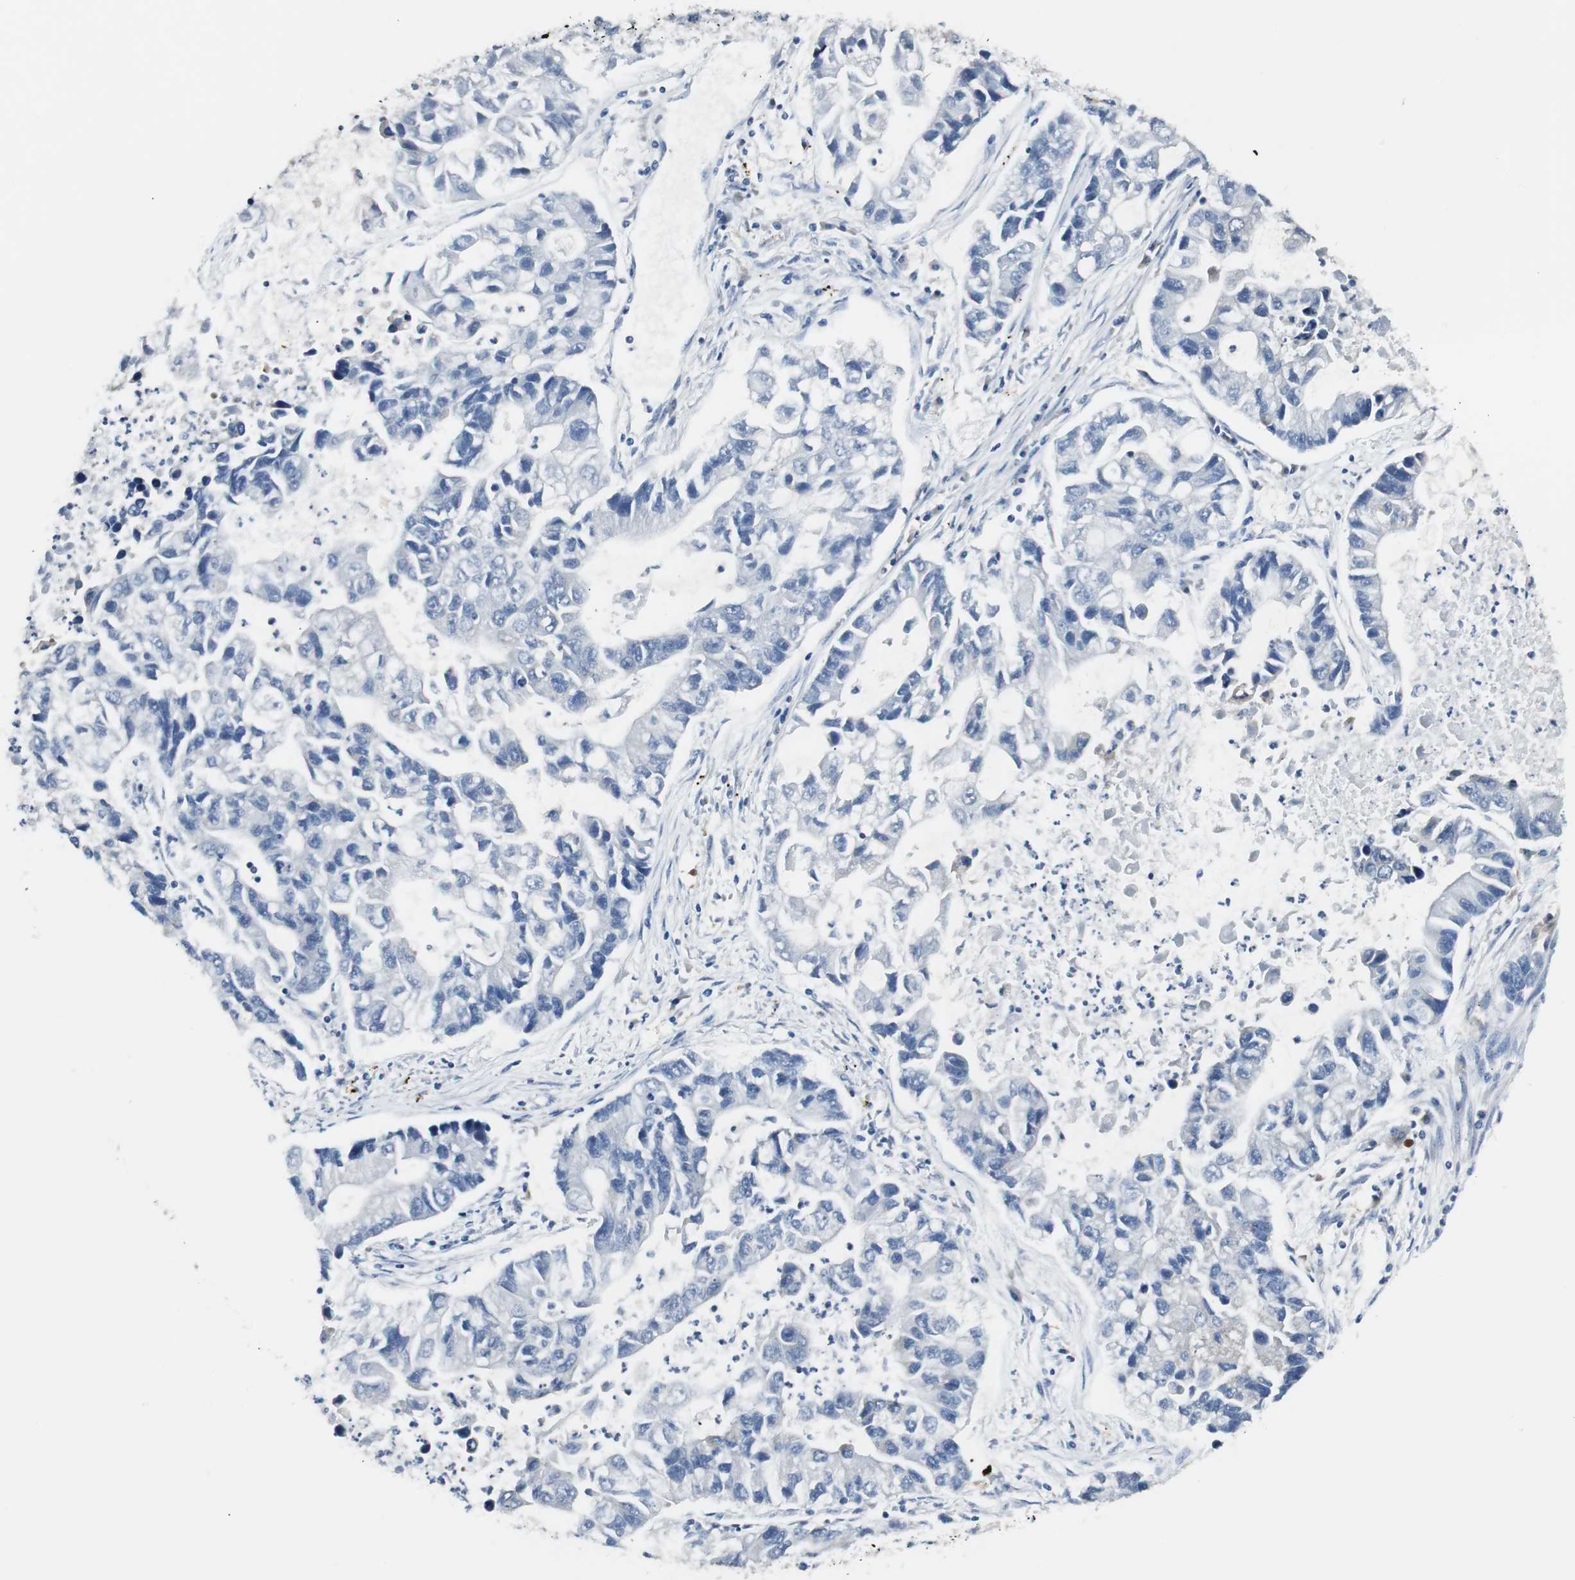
{"staining": {"intensity": "negative", "quantity": "none", "location": "none"}, "tissue": "lung cancer", "cell_type": "Tumor cells", "image_type": "cancer", "snomed": [{"axis": "morphology", "description": "Adenocarcinoma, NOS"}, {"axis": "topography", "description": "Lung"}], "caption": "Lung adenocarcinoma stained for a protein using IHC displays no staining tumor cells.", "gene": "SOX30", "patient": {"sex": "female", "age": 51}}